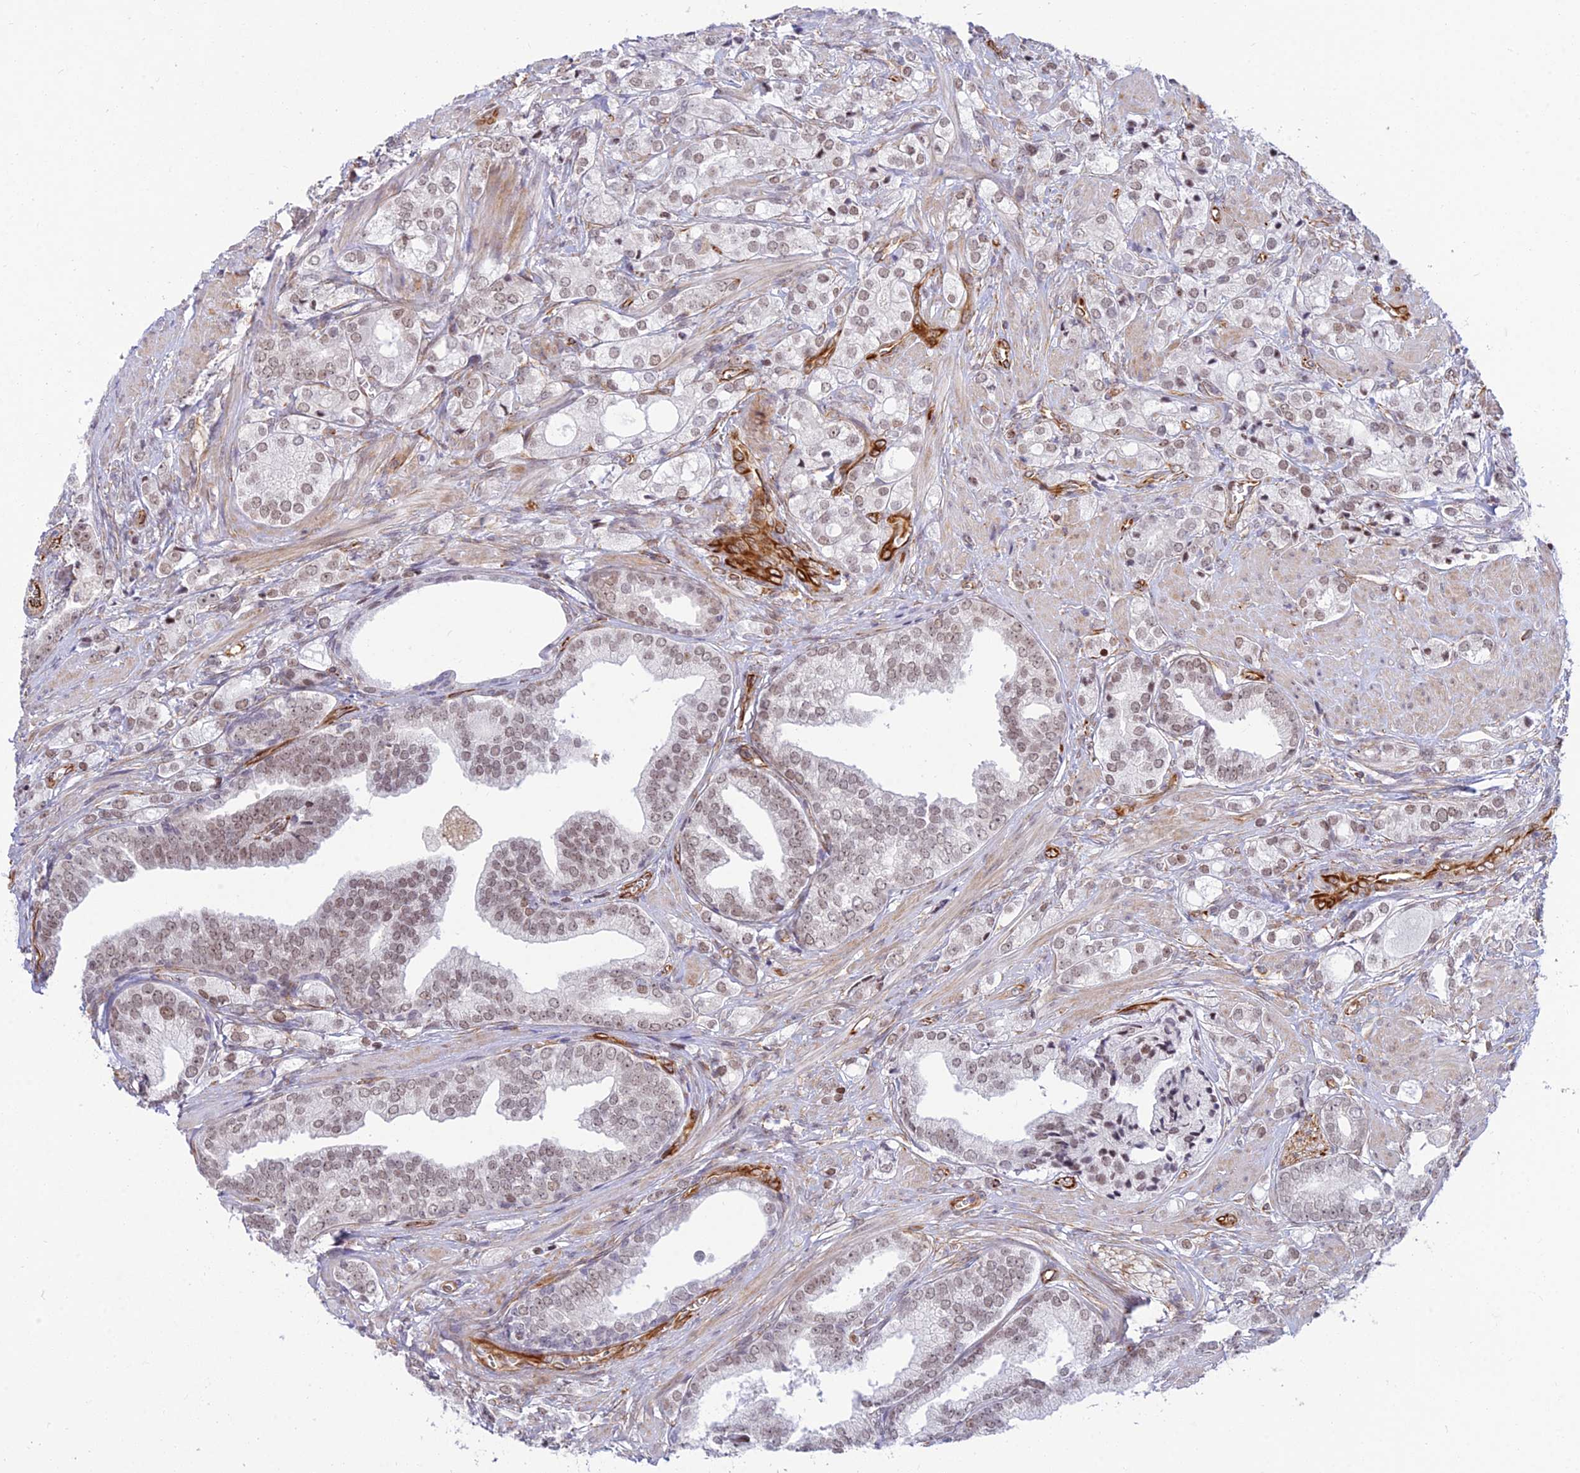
{"staining": {"intensity": "weak", "quantity": ">75%", "location": "nuclear"}, "tissue": "prostate cancer", "cell_type": "Tumor cells", "image_type": "cancer", "snomed": [{"axis": "morphology", "description": "Adenocarcinoma, High grade"}, {"axis": "topography", "description": "Prostate"}], "caption": "IHC (DAB (3,3'-diaminobenzidine)) staining of prostate high-grade adenocarcinoma shows weak nuclear protein positivity in about >75% of tumor cells.", "gene": "SAPCD2", "patient": {"sex": "male", "age": 50}}